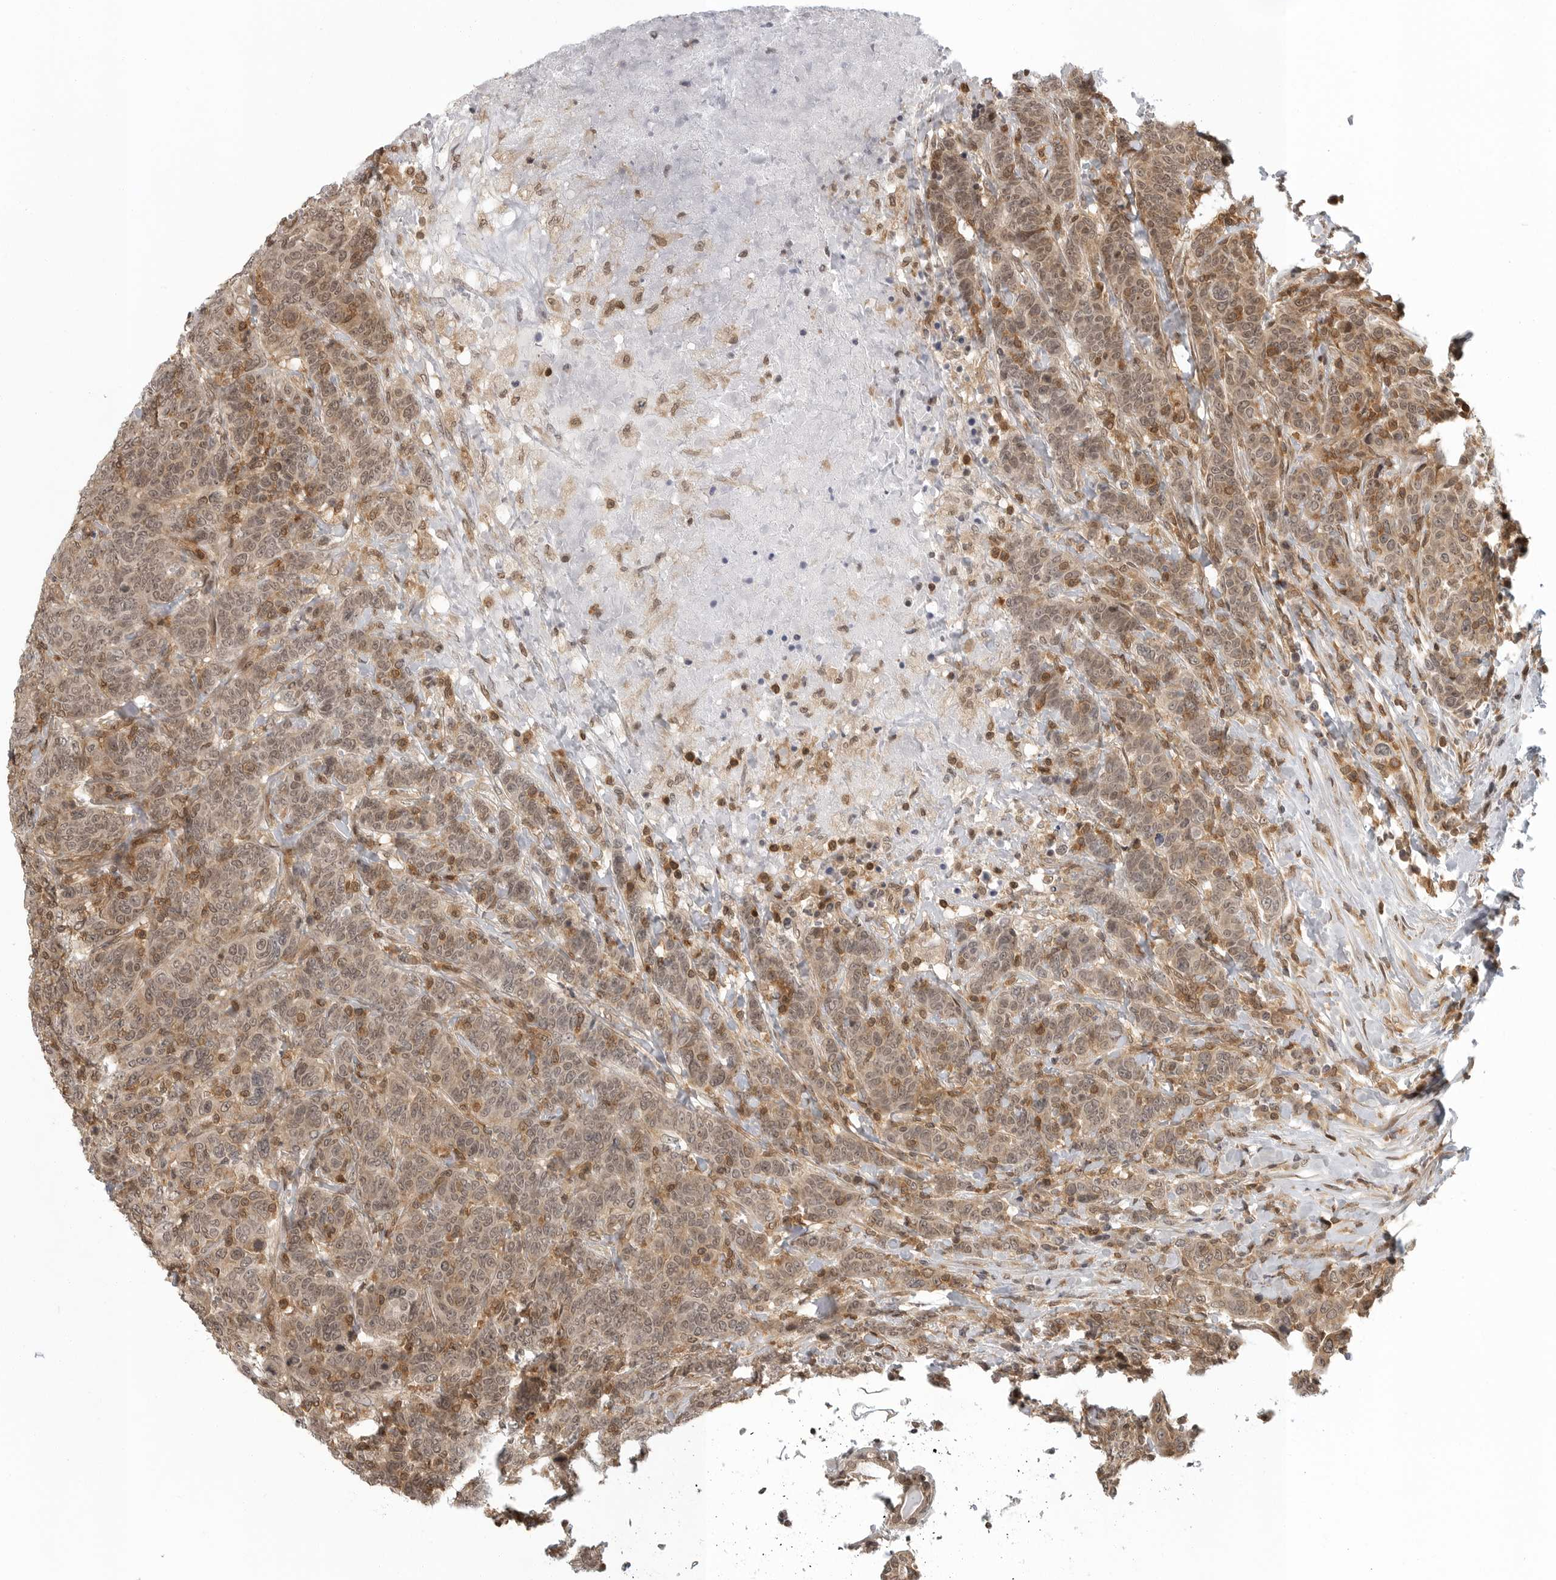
{"staining": {"intensity": "moderate", "quantity": ">75%", "location": "cytoplasmic/membranous,nuclear"}, "tissue": "breast cancer", "cell_type": "Tumor cells", "image_type": "cancer", "snomed": [{"axis": "morphology", "description": "Duct carcinoma"}, {"axis": "topography", "description": "Breast"}], "caption": "Immunohistochemistry photomicrograph of human intraductal carcinoma (breast) stained for a protein (brown), which reveals medium levels of moderate cytoplasmic/membranous and nuclear positivity in about >75% of tumor cells.", "gene": "SZRD1", "patient": {"sex": "female", "age": 37}}